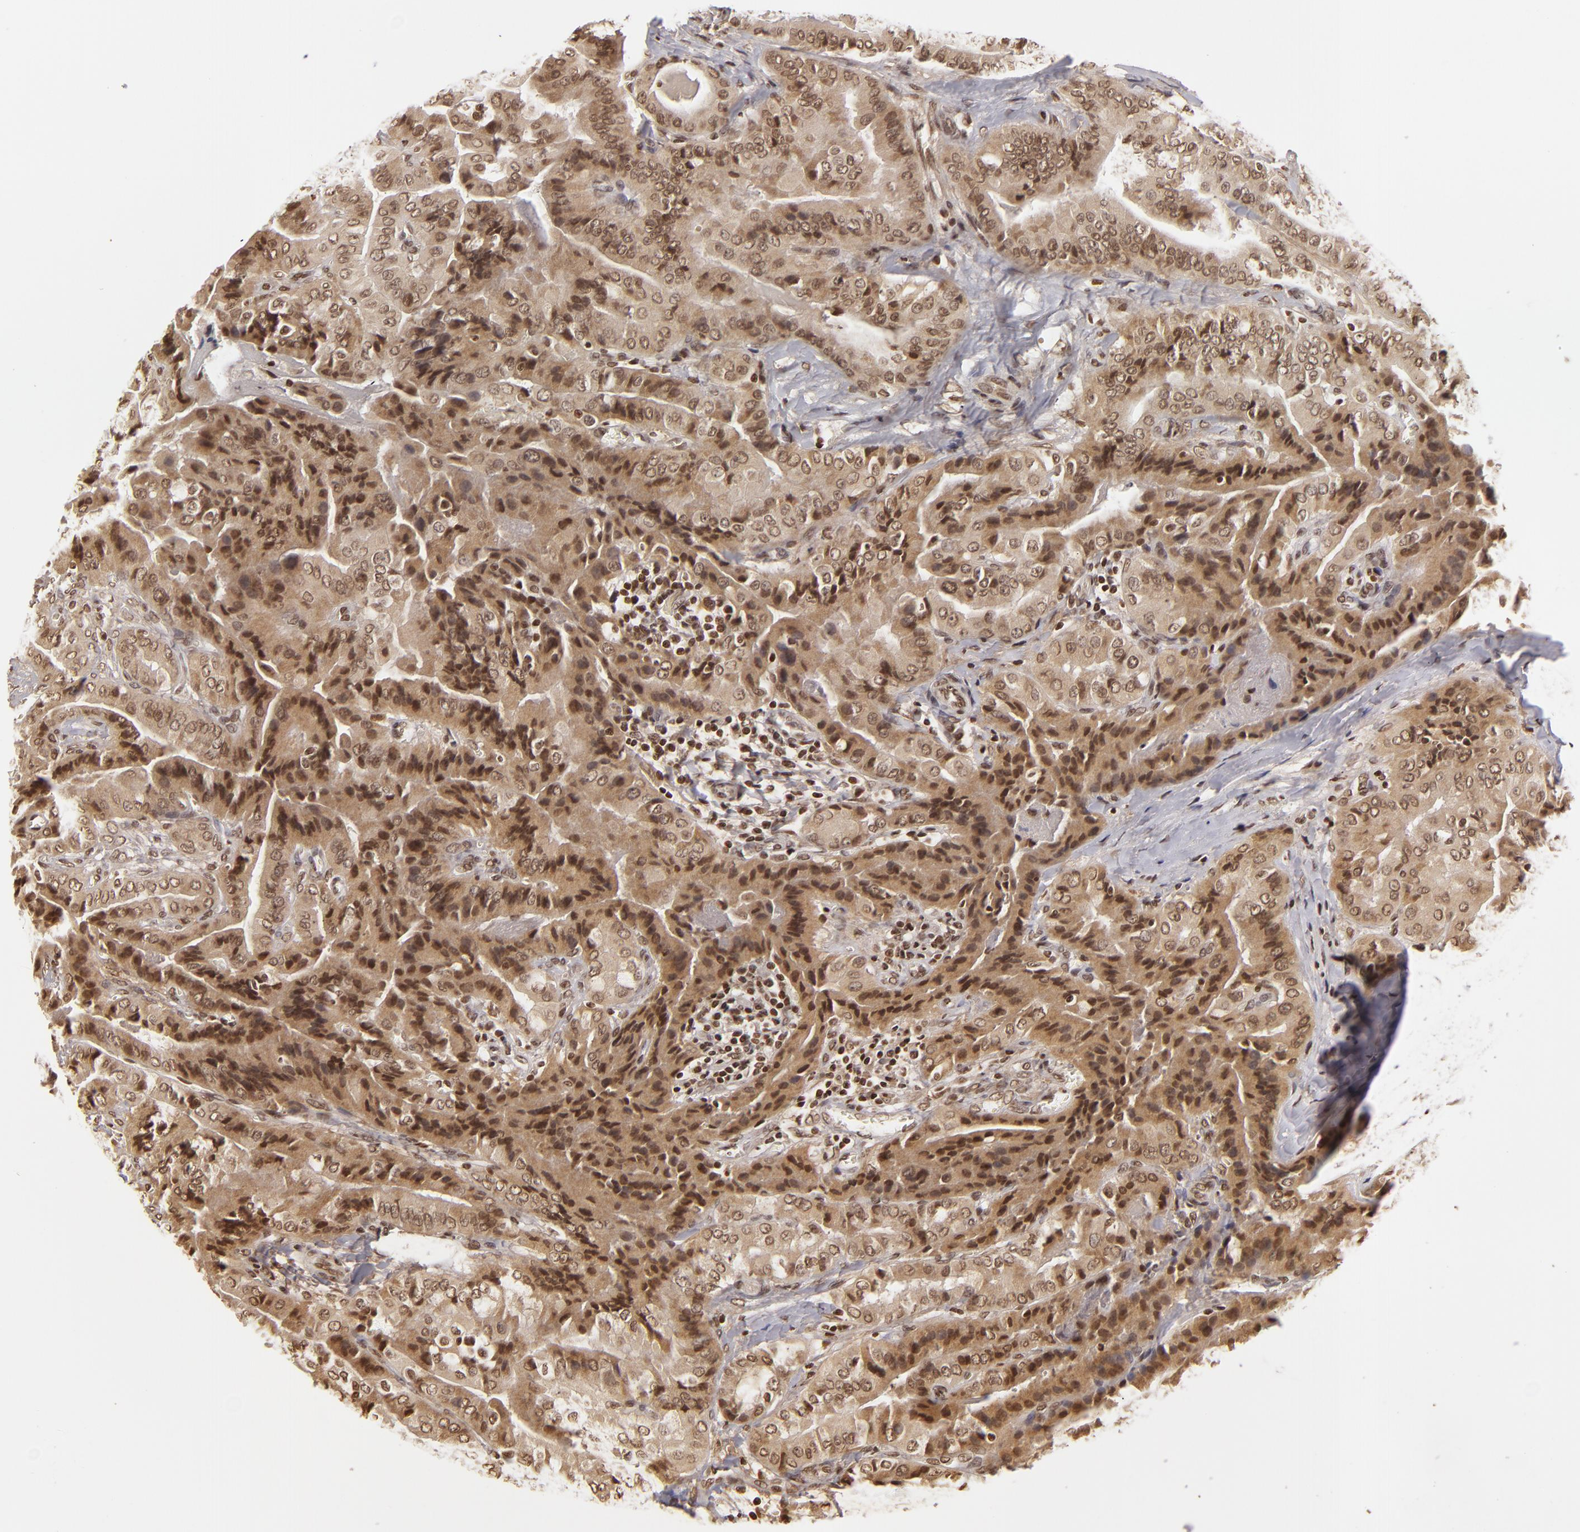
{"staining": {"intensity": "moderate", "quantity": ">75%", "location": "cytoplasmic/membranous,nuclear"}, "tissue": "thyroid cancer", "cell_type": "Tumor cells", "image_type": "cancer", "snomed": [{"axis": "morphology", "description": "Papillary adenocarcinoma, NOS"}, {"axis": "topography", "description": "Thyroid gland"}], "caption": "Brown immunohistochemical staining in thyroid papillary adenocarcinoma demonstrates moderate cytoplasmic/membranous and nuclear positivity in approximately >75% of tumor cells.", "gene": "CUL3", "patient": {"sex": "female", "age": 71}}